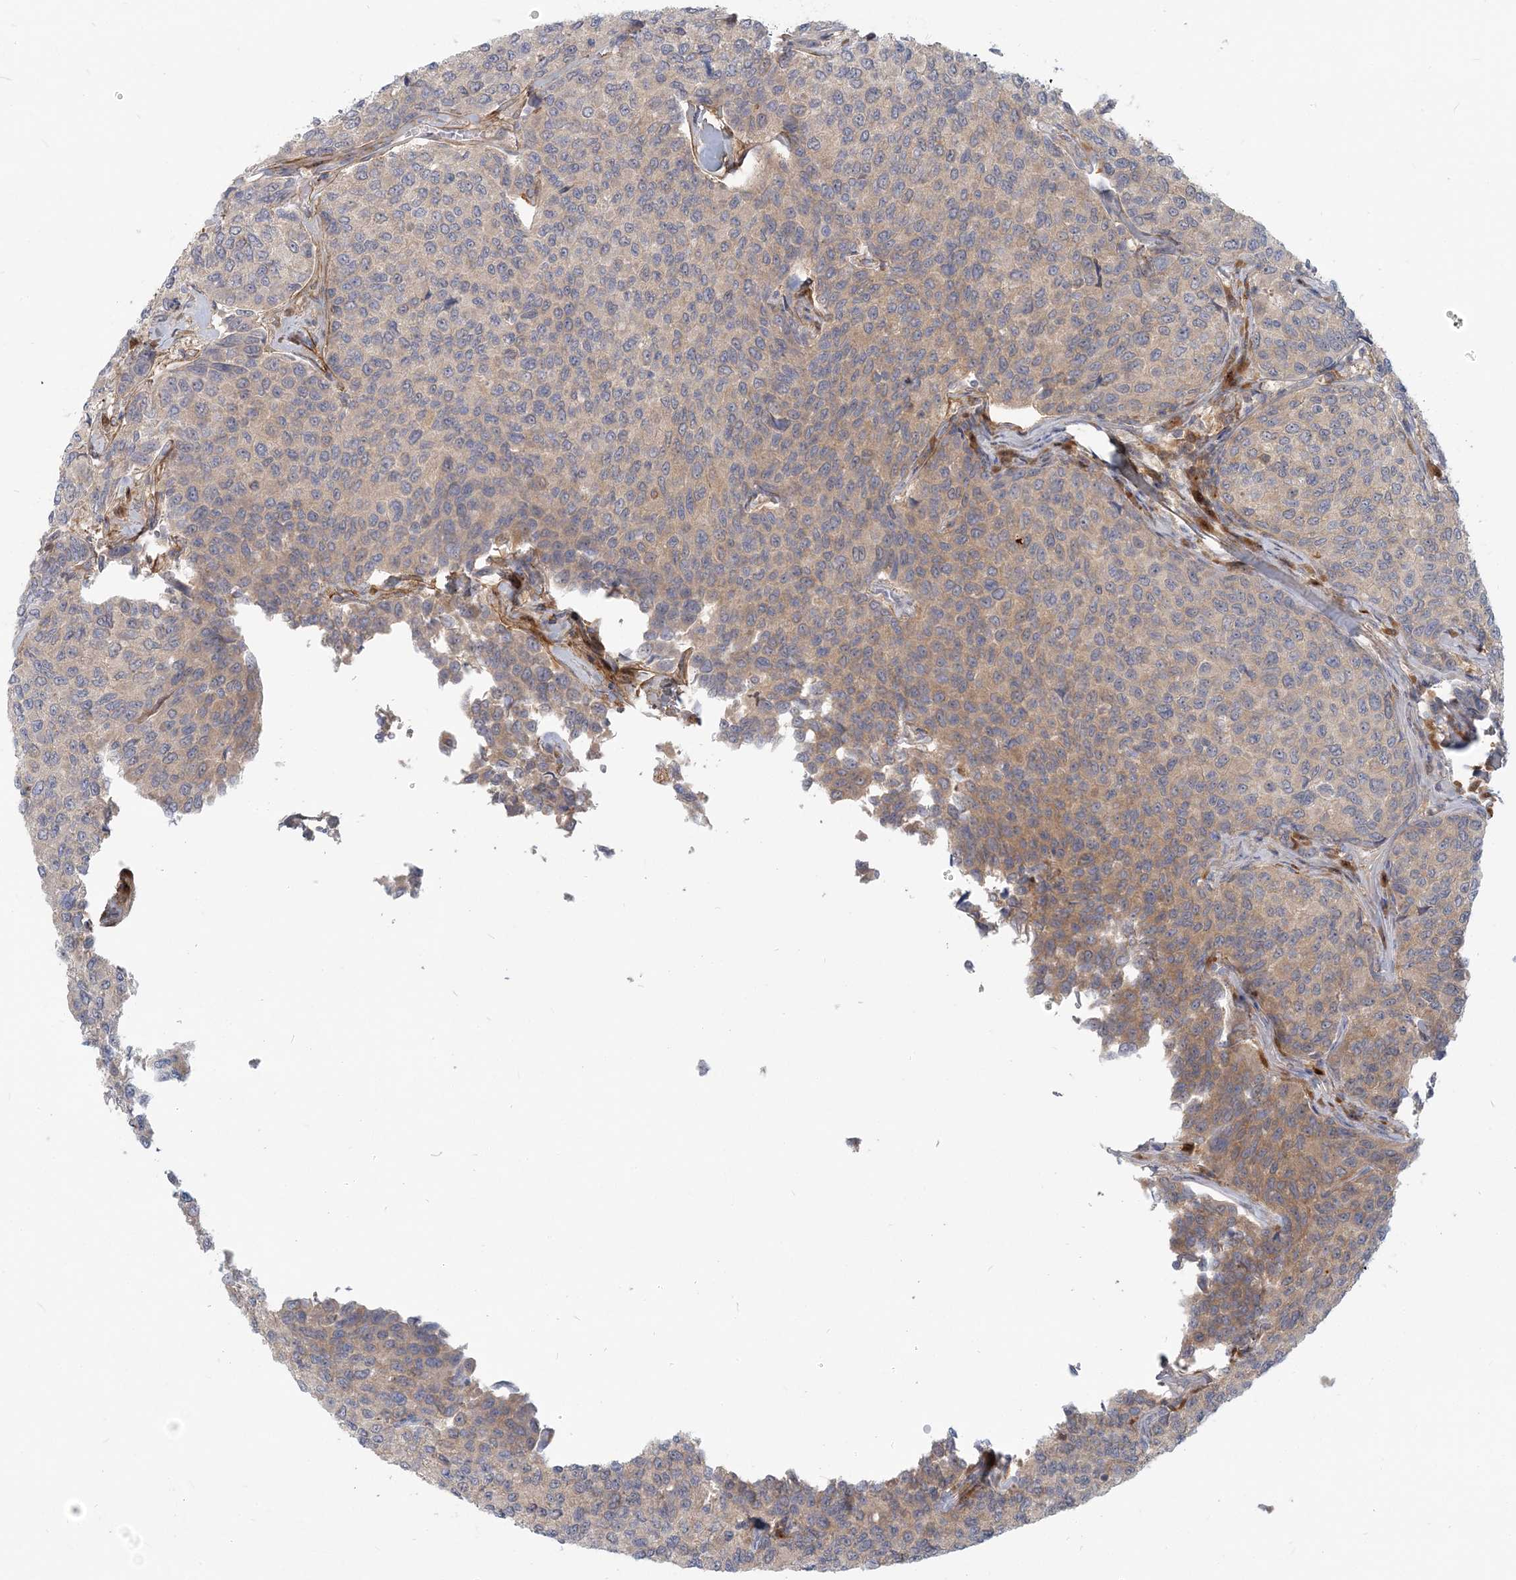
{"staining": {"intensity": "weak", "quantity": "<25%", "location": "cytoplasmic/membranous"}, "tissue": "breast cancer", "cell_type": "Tumor cells", "image_type": "cancer", "snomed": [{"axis": "morphology", "description": "Duct carcinoma"}, {"axis": "topography", "description": "Breast"}], "caption": "Tumor cells show no significant protein positivity in breast cancer.", "gene": "GMPPA", "patient": {"sex": "female", "age": 55}}